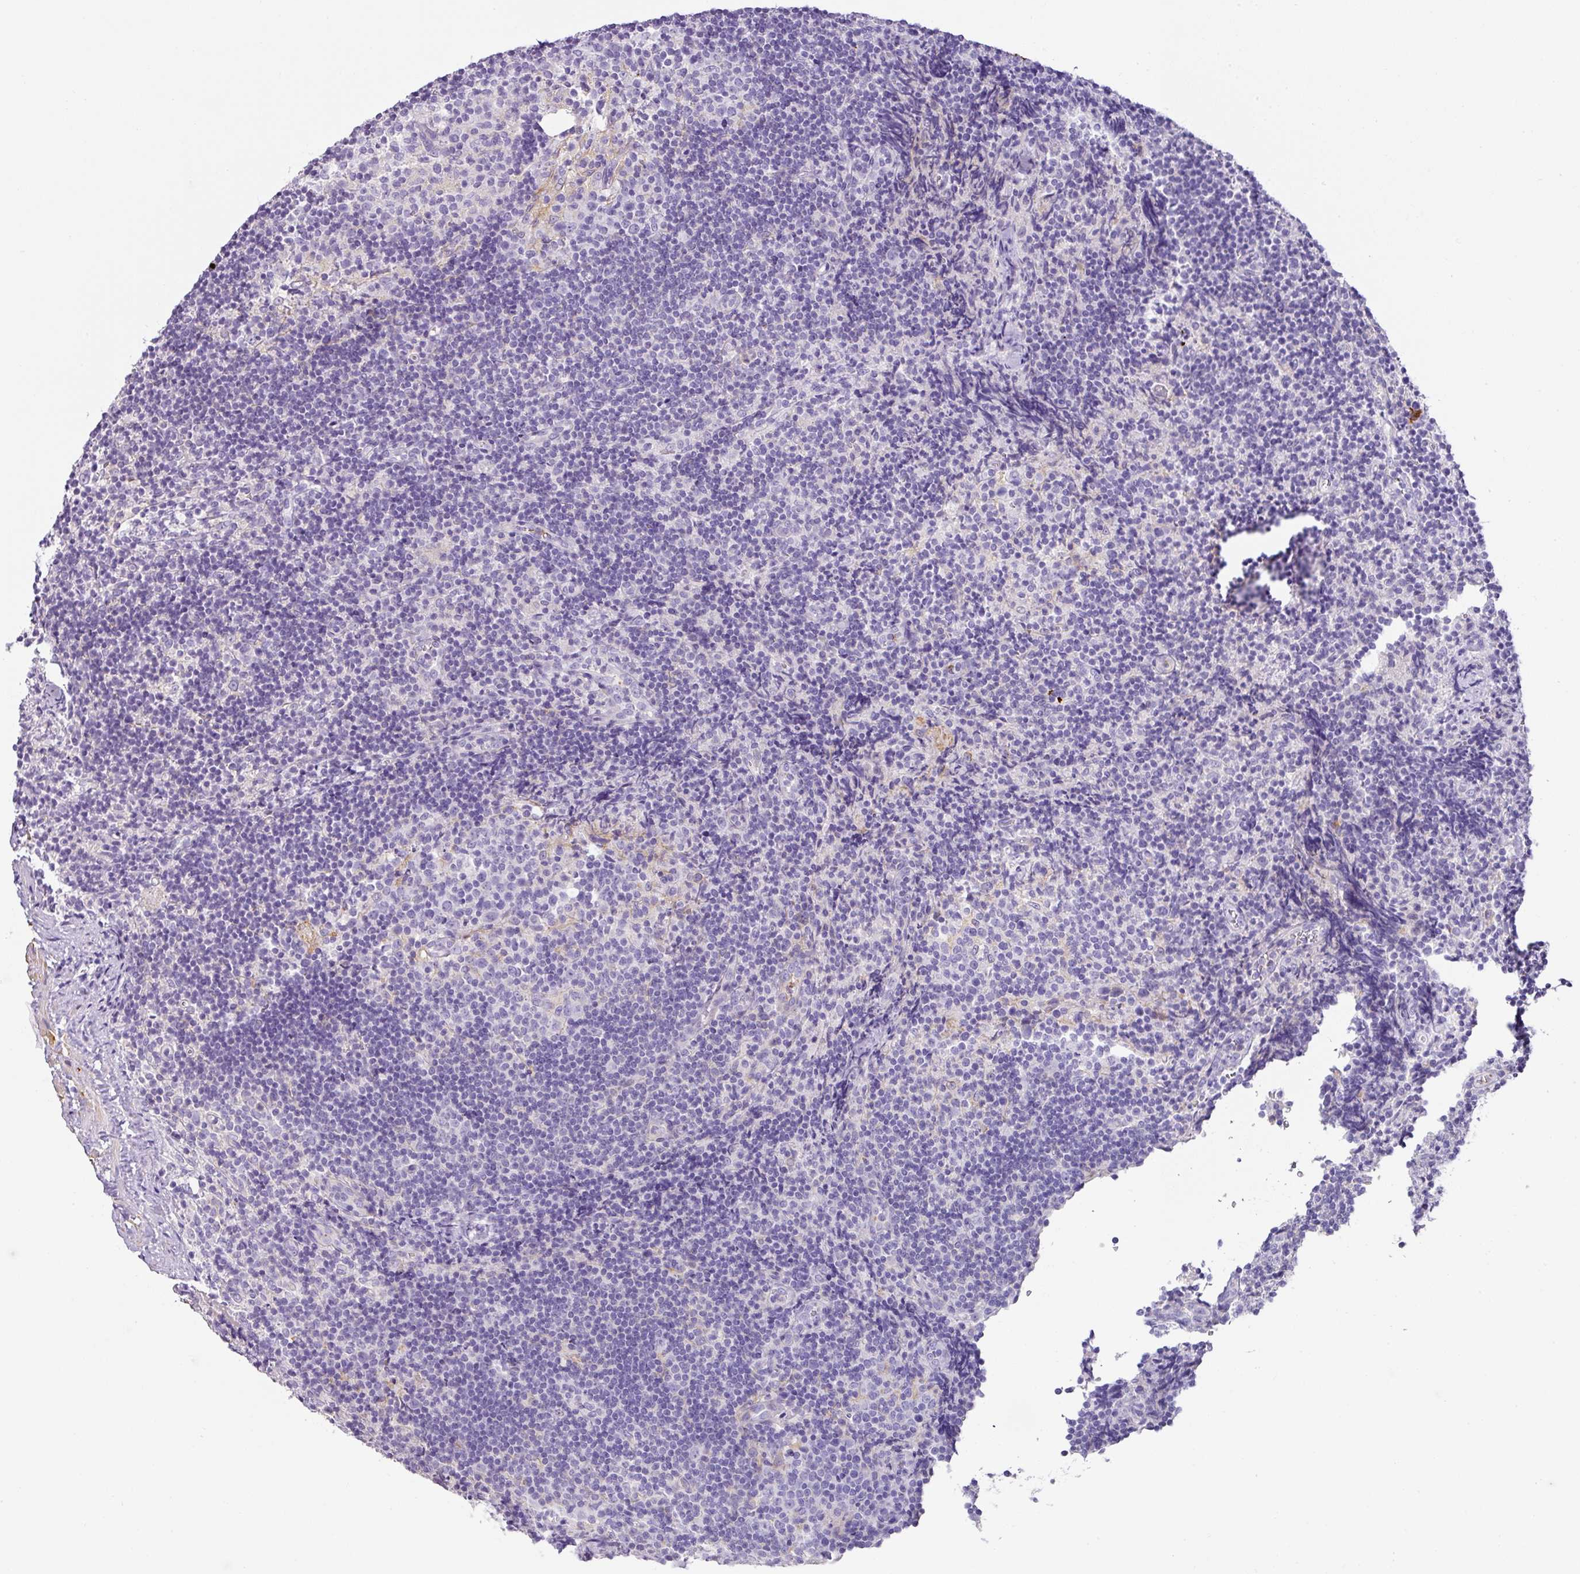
{"staining": {"intensity": "negative", "quantity": "none", "location": "none"}, "tissue": "lymph node", "cell_type": "Germinal center cells", "image_type": "normal", "snomed": [{"axis": "morphology", "description": "Normal tissue, NOS"}, {"axis": "topography", "description": "Lymph node"}], "caption": "This is an IHC photomicrograph of unremarkable human lymph node. There is no positivity in germinal center cells.", "gene": "TARM1", "patient": {"sex": "female", "age": 52}}